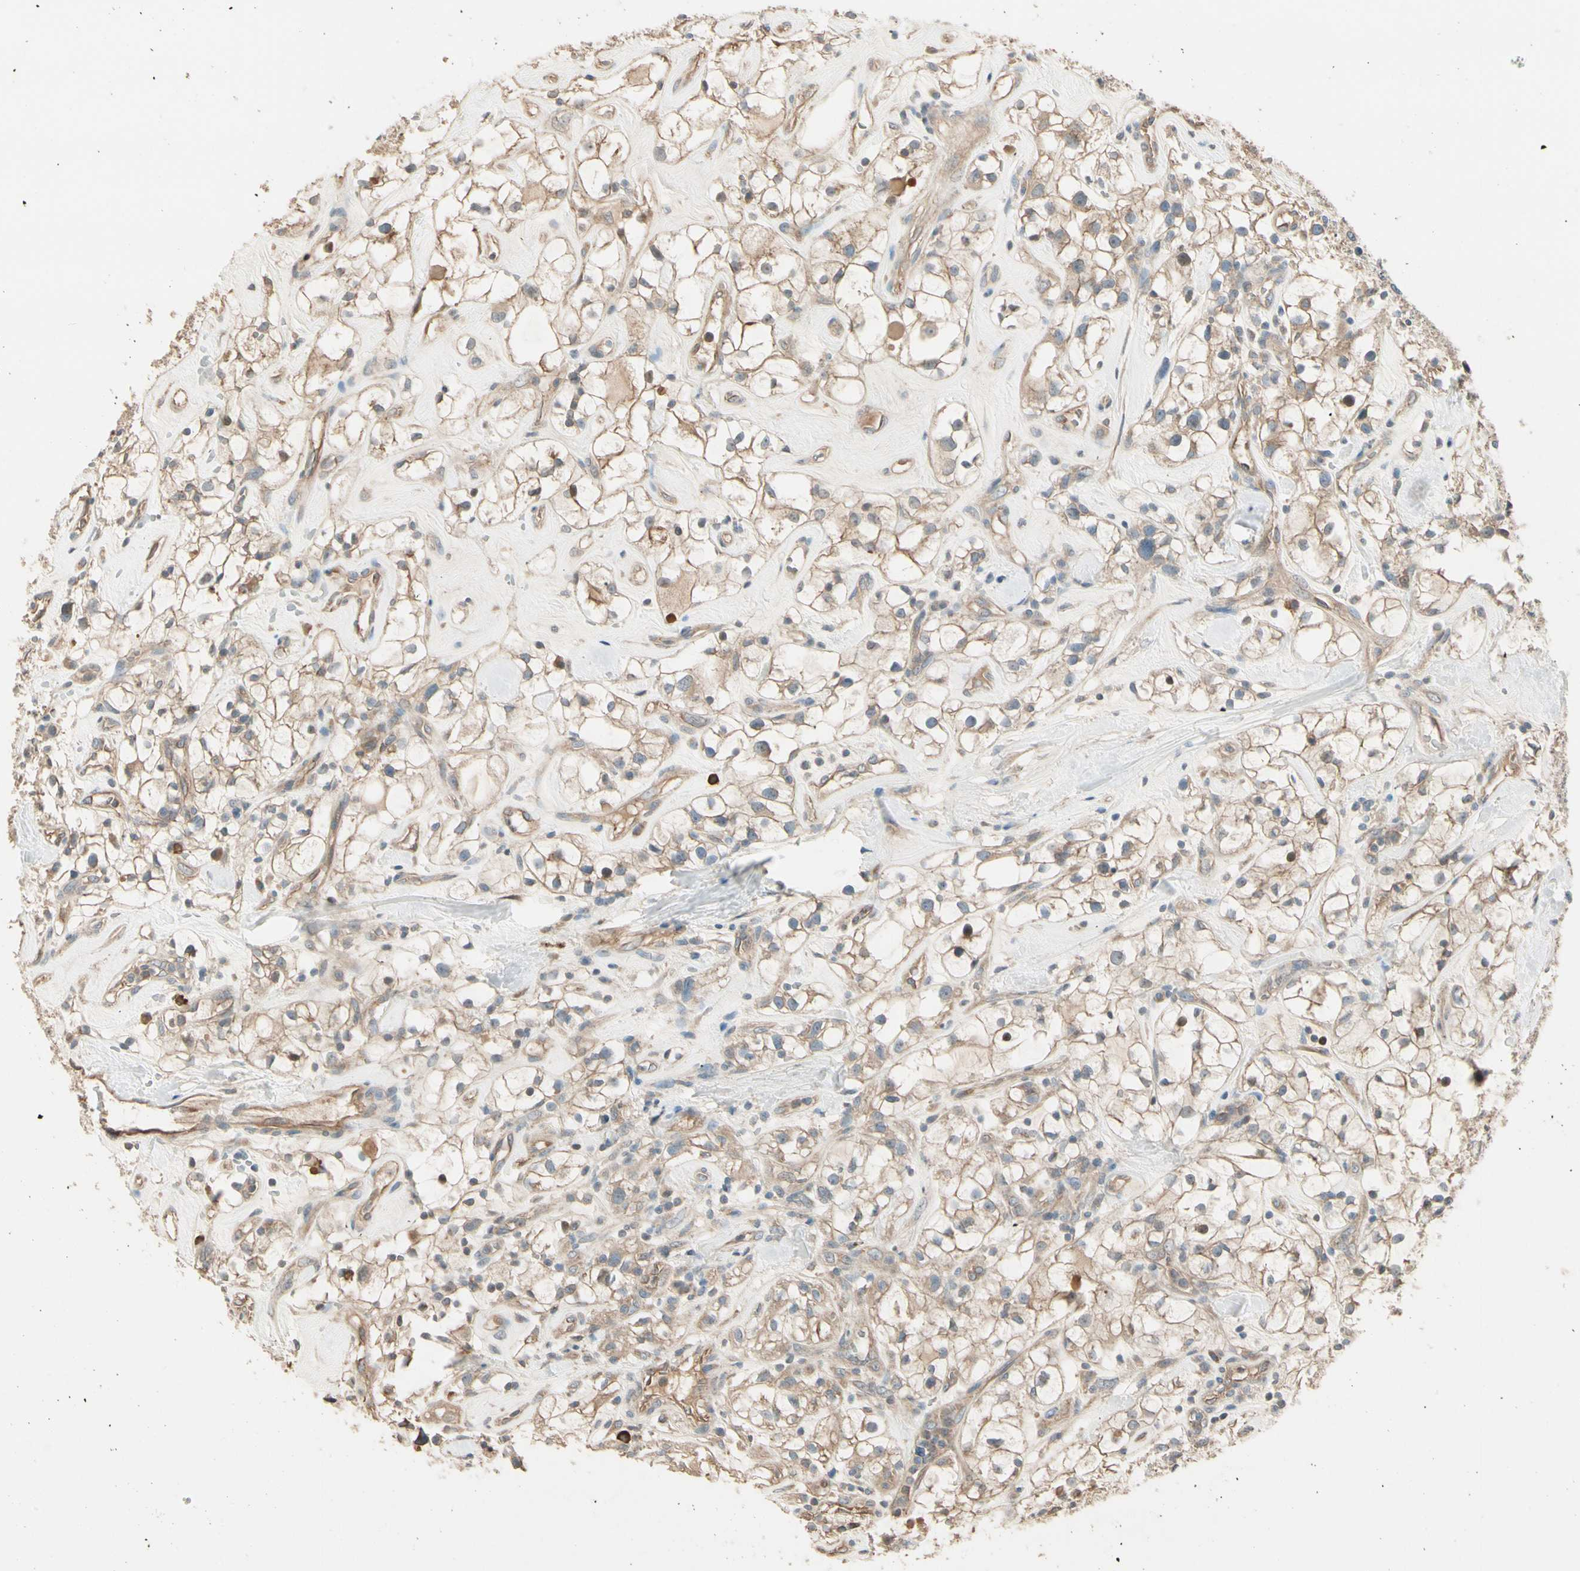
{"staining": {"intensity": "weak", "quantity": ">75%", "location": "cytoplasmic/membranous"}, "tissue": "renal cancer", "cell_type": "Tumor cells", "image_type": "cancer", "snomed": [{"axis": "morphology", "description": "Adenocarcinoma, NOS"}, {"axis": "topography", "description": "Kidney"}], "caption": "Protein staining of adenocarcinoma (renal) tissue displays weak cytoplasmic/membranous expression in about >75% of tumor cells.", "gene": "TNFRSF21", "patient": {"sex": "female", "age": 60}}